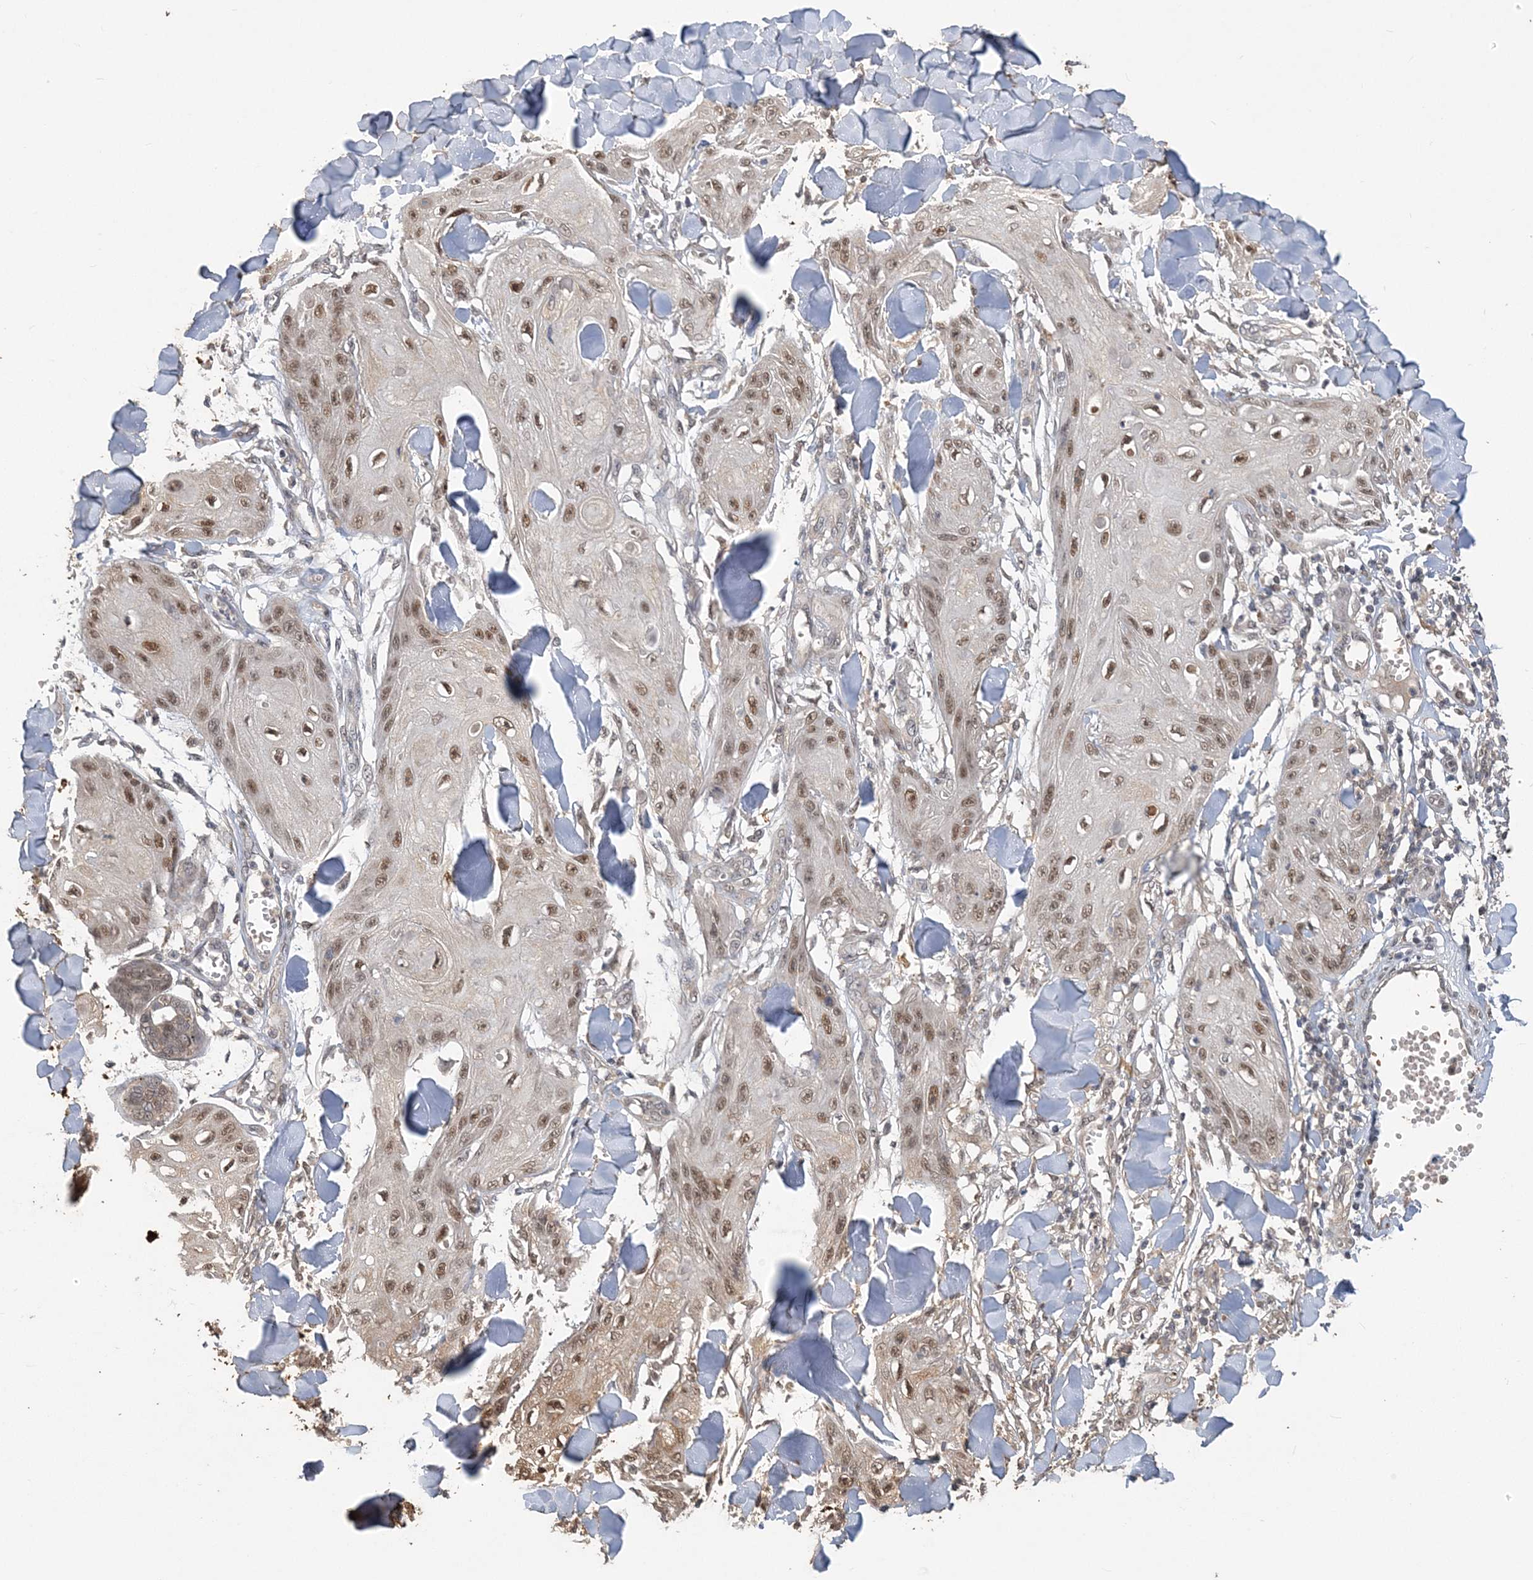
{"staining": {"intensity": "moderate", "quantity": ">75%", "location": "nuclear"}, "tissue": "skin cancer", "cell_type": "Tumor cells", "image_type": "cancer", "snomed": [{"axis": "morphology", "description": "Squamous cell carcinoma, NOS"}, {"axis": "topography", "description": "Skin"}], "caption": "The photomicrograph reveals staining of skin squamous cell carcinoma, revealing moderate nuclear protein staining (brown color) within tumor cells.", "gene": "ZBTB7A", "patient": {"sex": "male", "age": 74}}